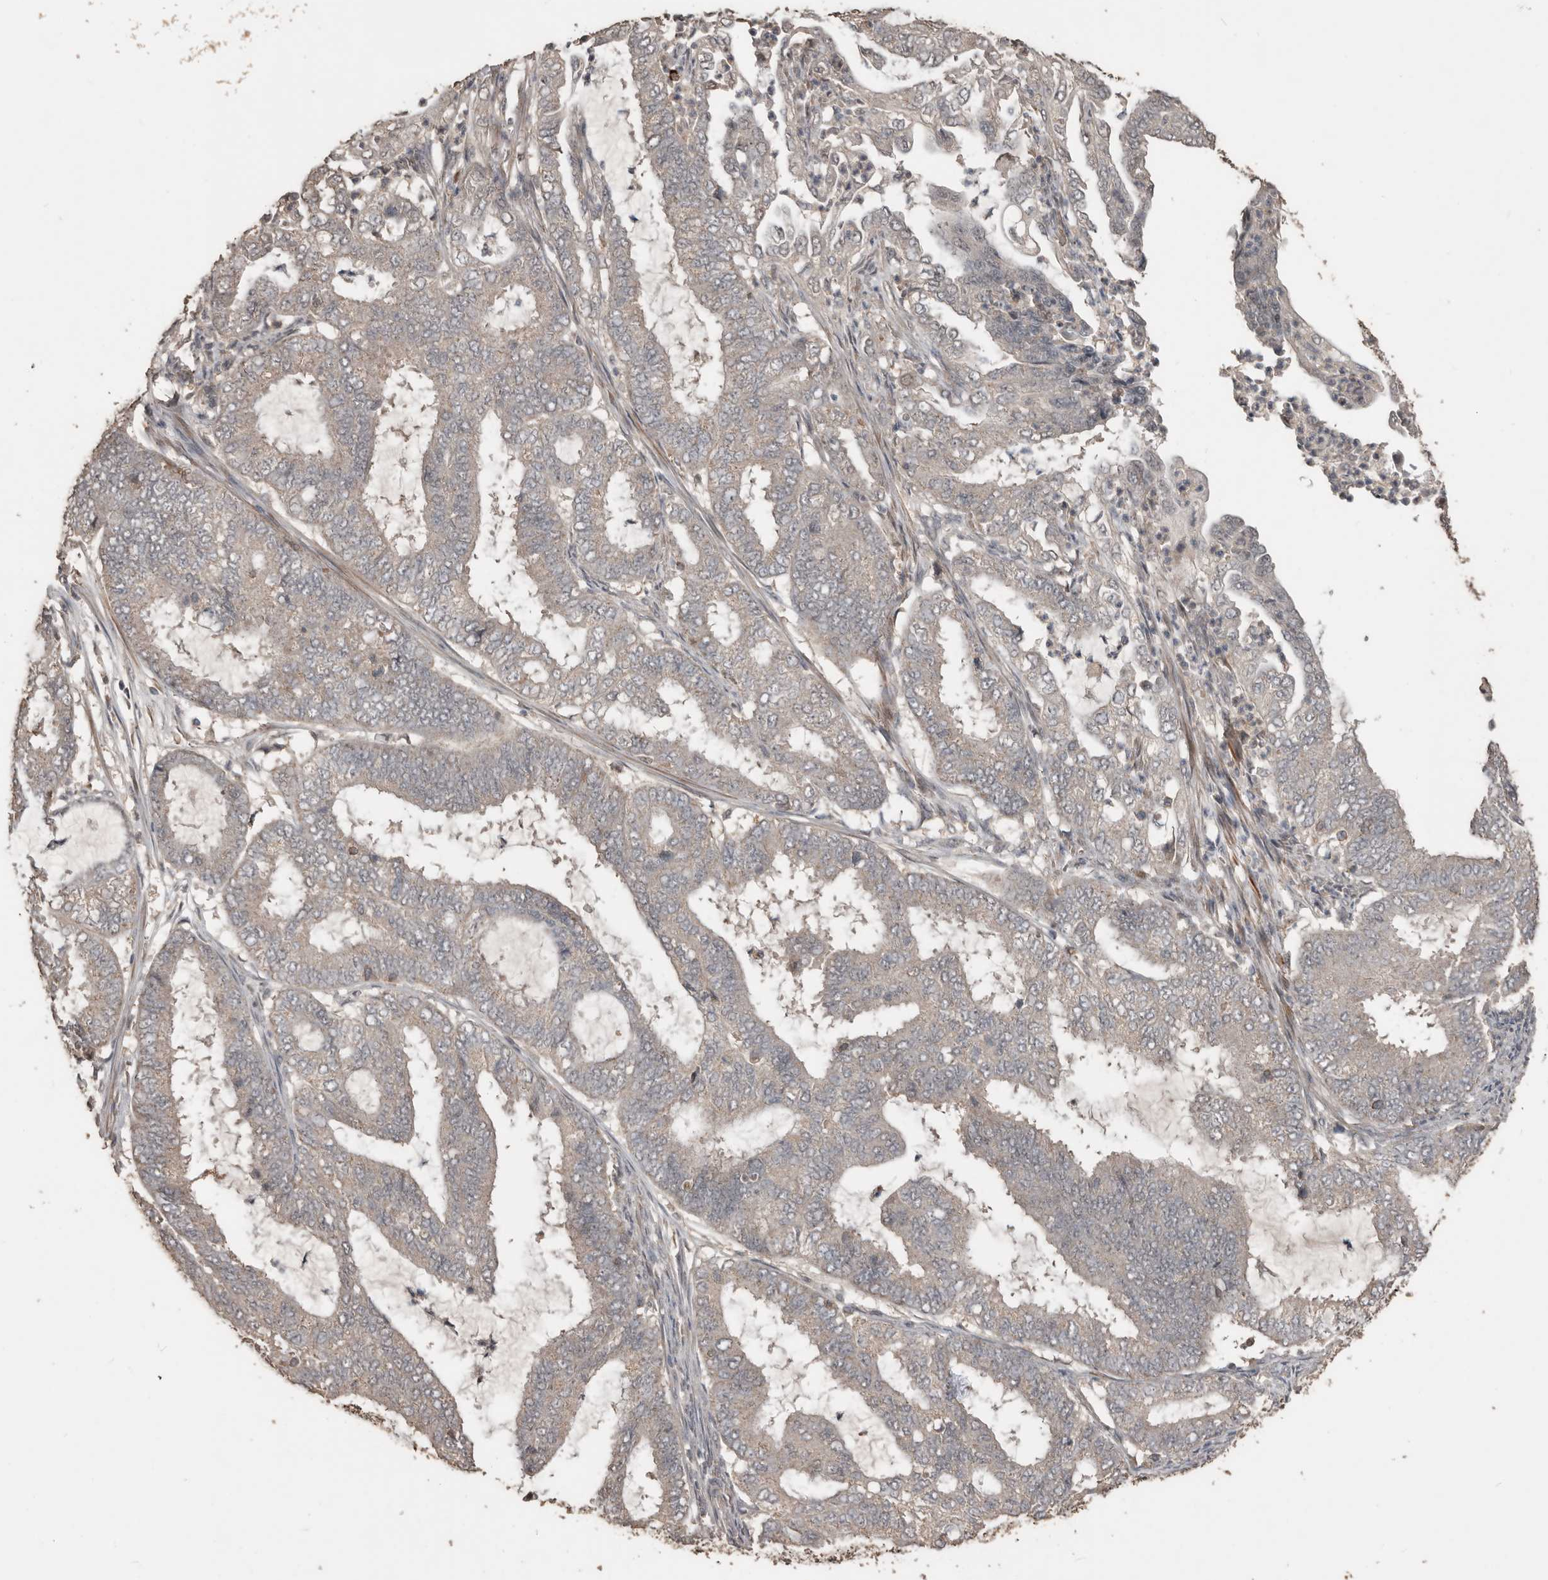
{"staining": {"intensity": "negative", "quantity": "none", "location": "none"}, "tissue": "endometrial cancer", "cell_type": "Tumor cells", "image_type": "cancer", "snomed": [{"axis": "morphology", "description": "Adenocarcinoma, NOS"}, {"axis": "topography", "description": "Endometrium"}], "caption": "This is a photomicrograph of immunohistochemistry staining of endometrial adenocarcinoma, which shows no positivity in tumor cells.", "gene": "BAMBI", "patient": {"sex": "female", "age": 51}}